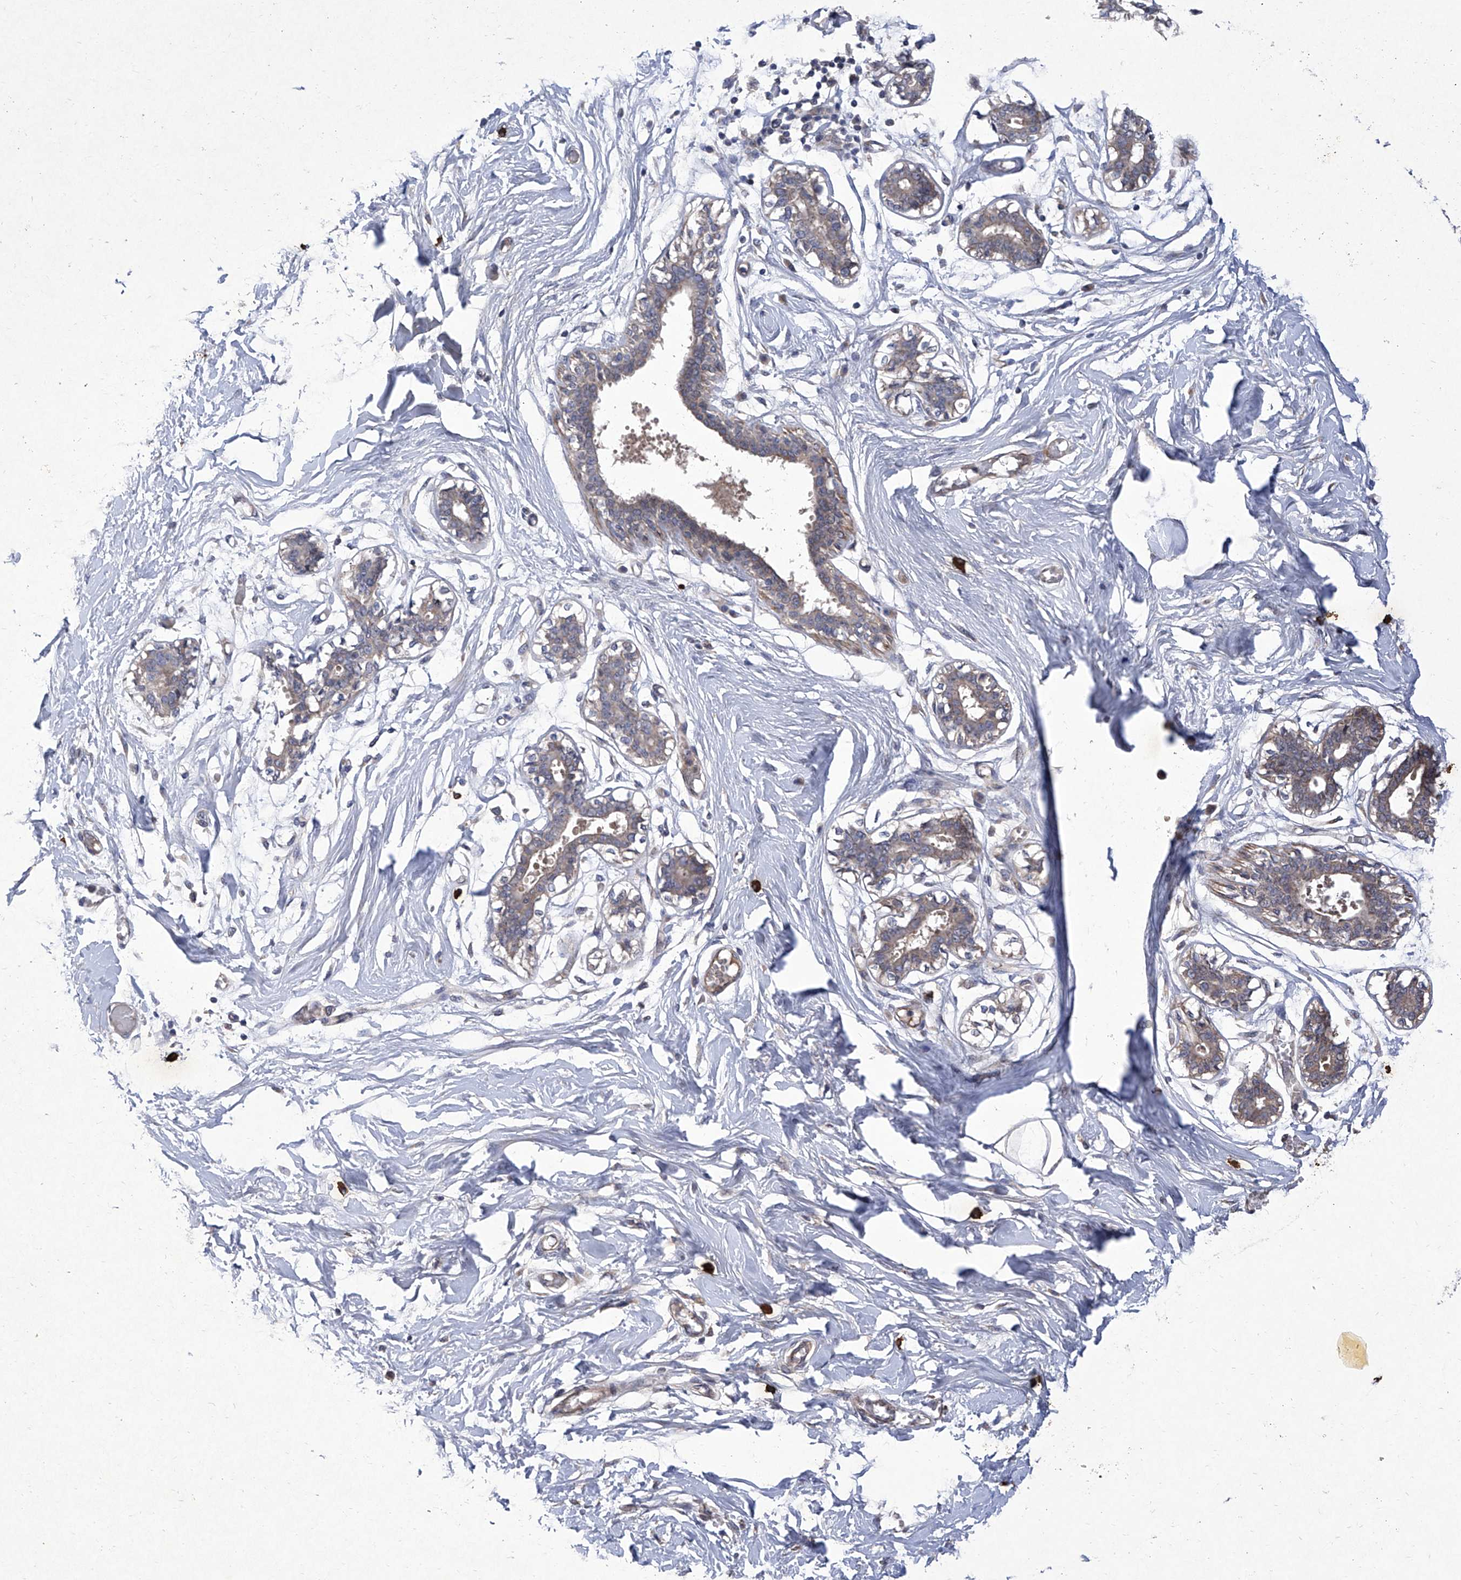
{"staining": {"intensity": "negative", "quantity": "none", "location": "none"}, "tissue": "breast", "cell_type": "Adipocytes", "image_type": "normal", "snomed": [{"axis": "morphology", "description": "Normal tissue, NOS"}, {"axis": "topography", "description": "Breast"}], "caption": "A micrograph of breast stained for a protein reveals no brown staining in adipocytes.", "gene": "IFNL2", "patient": {"sex": "female", "age": 27}}